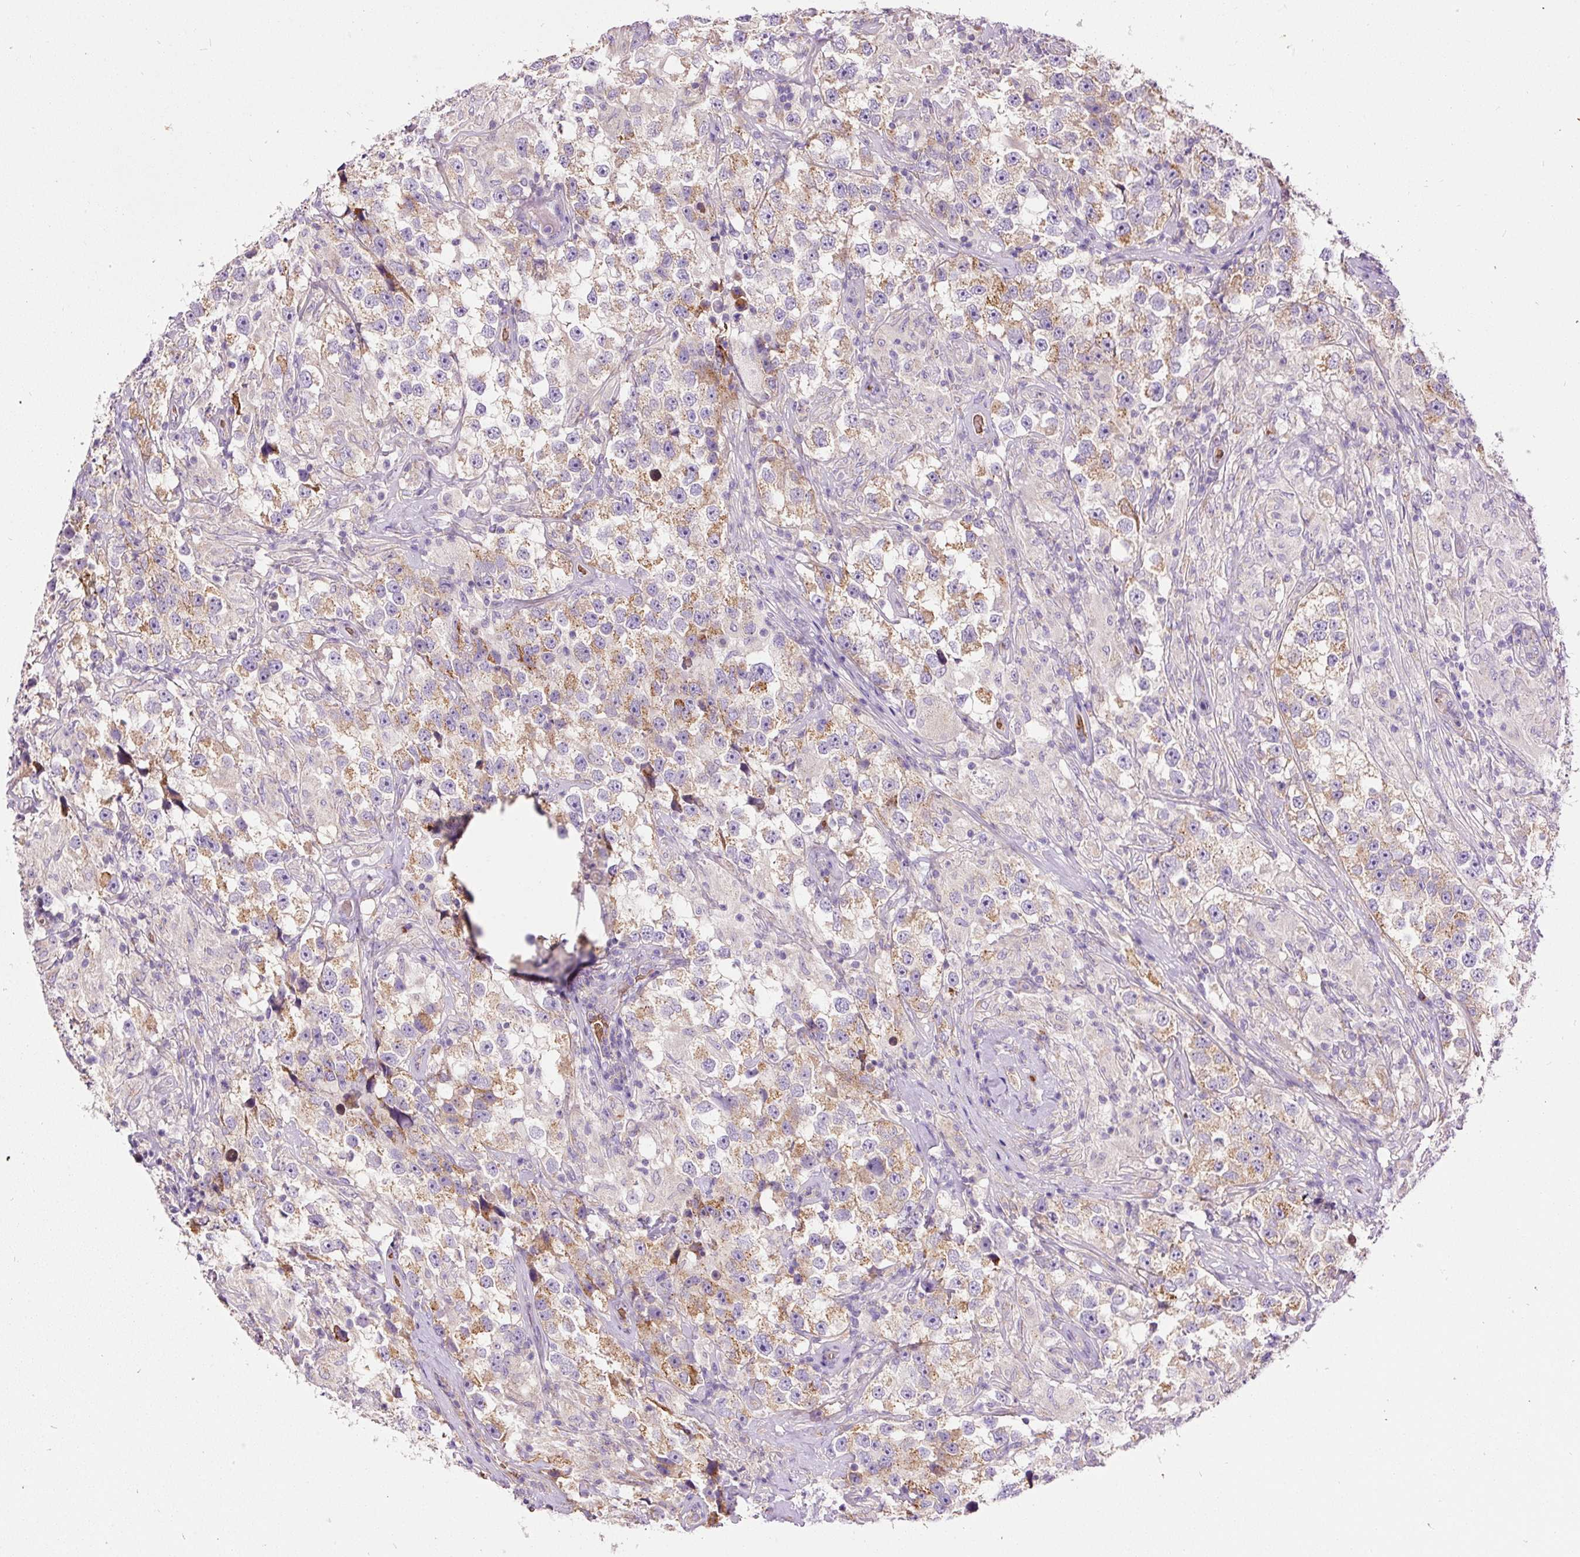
{"staining": {"intensity": "moderate", "quantity": "25%-75%", "location": "cytoplasmic/membranous"}, "tissue": "testis cancer", "cell_type": "Tumor cells", "image_type": "cancer", "snomed": [{"axis": "morphology", "description": "Seminoma, NOS"}, {"axis": "topography", "description": "Testis"}], "caption": "Testis seminoma stained with IHC demonstrates moderate cytoplasmic/membranous positivity in approximately 25%-75% of tumor cells.", "gene": "PRRC2A", "patient": {"sex": "male", "age": 46}}